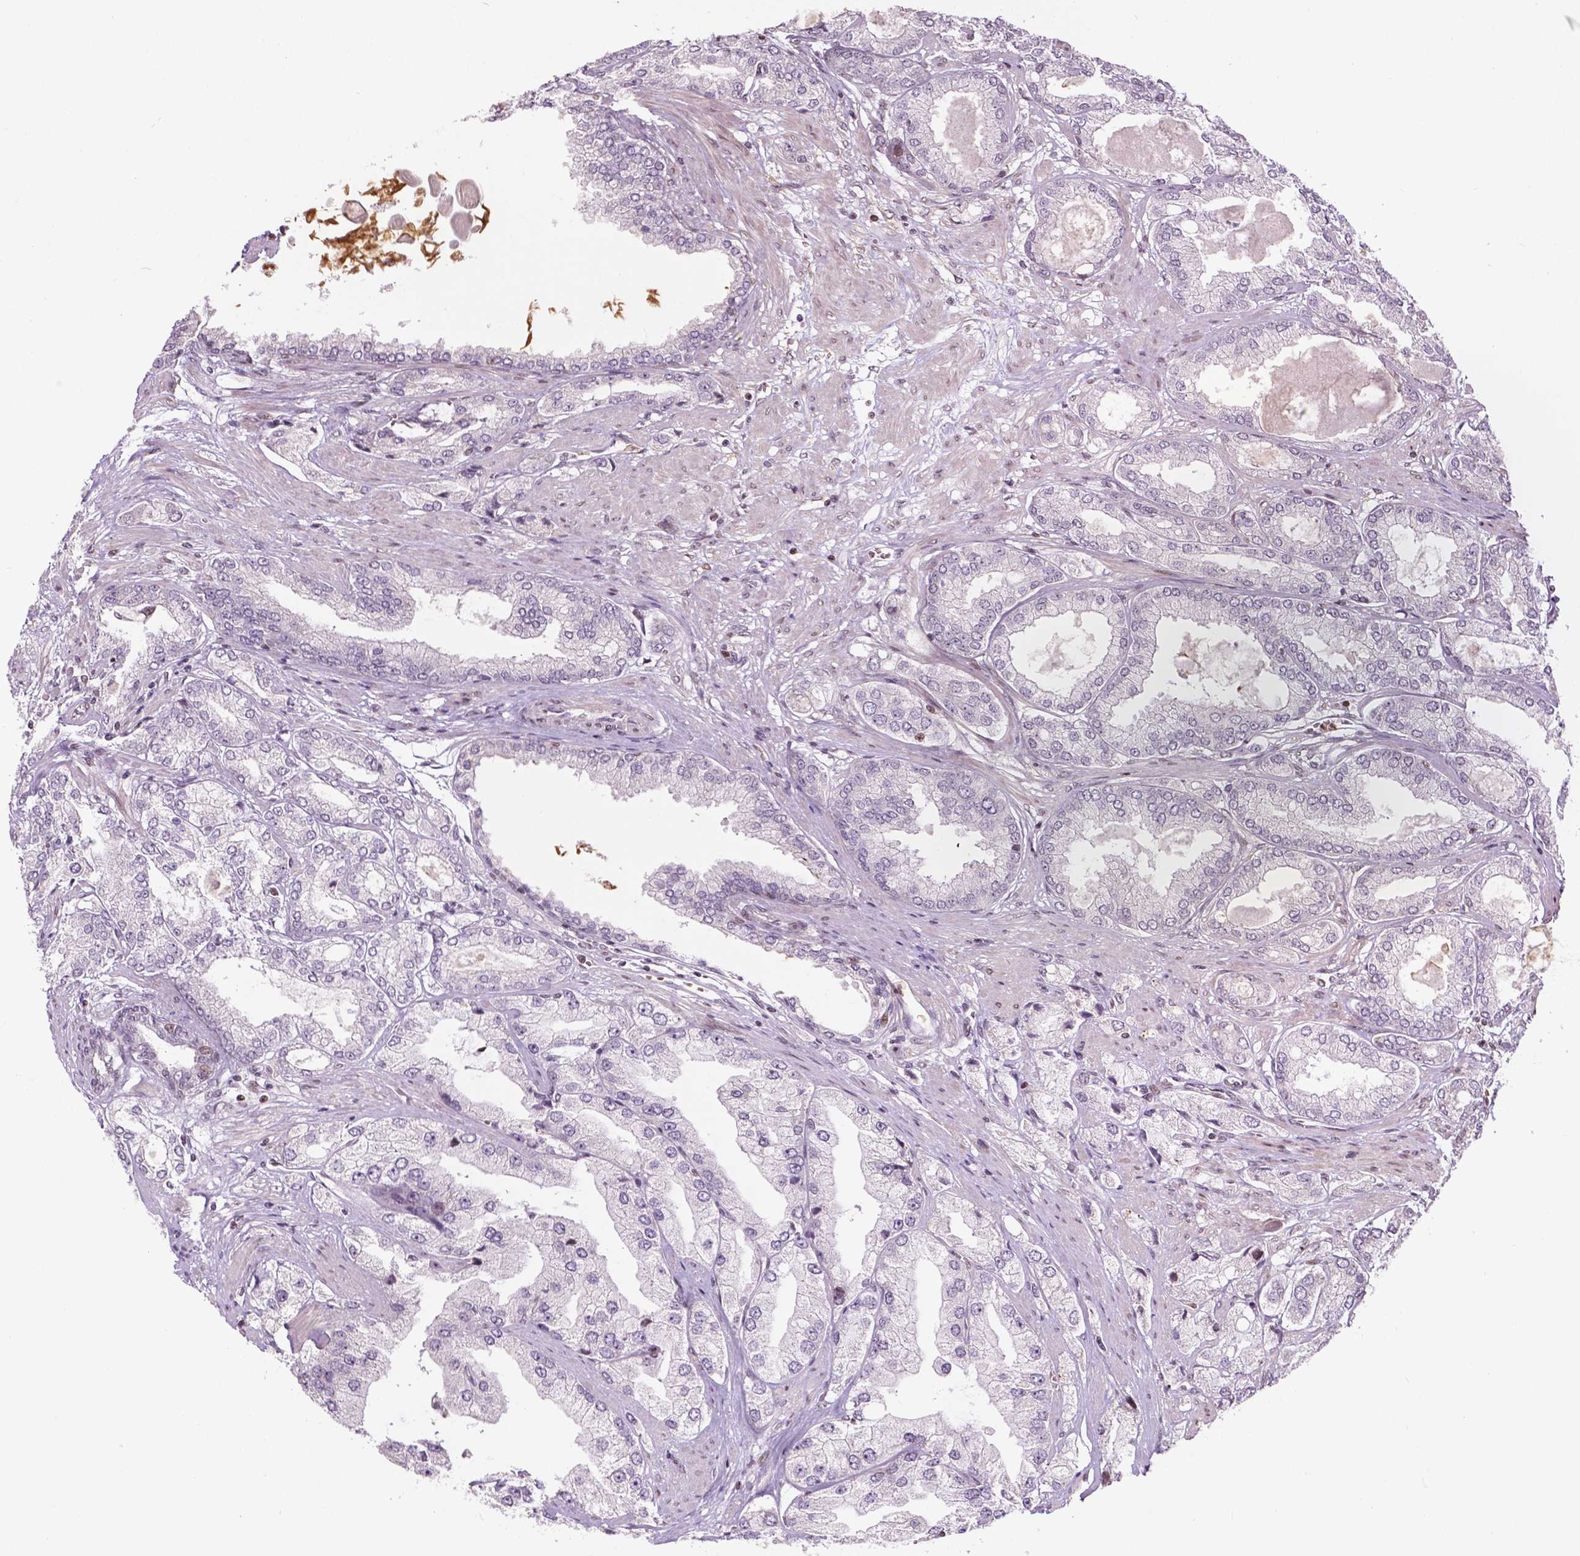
{"staining": {"intensity": "negative", "quantity": "none", "location": "none"}, "tissue": "prostate cancer", "cell_type": "Tumor cells", "image_type": "cancer", "snomed": [{"axis": "morphology", "description": "Adenocarcinoma, High grade"}, {"axis": "topography", "description": "Prostate"}], "caption": "This is a image of immunohistochemistry staining of prostate cancer (adenocarcinoma (high-grade)), which shows no staining in tumor cells. (Brightfield microscopy of DAB IHC at high magnification).", "gene": "PTPN18", "patient": {"sex": "male", "age": 68}}